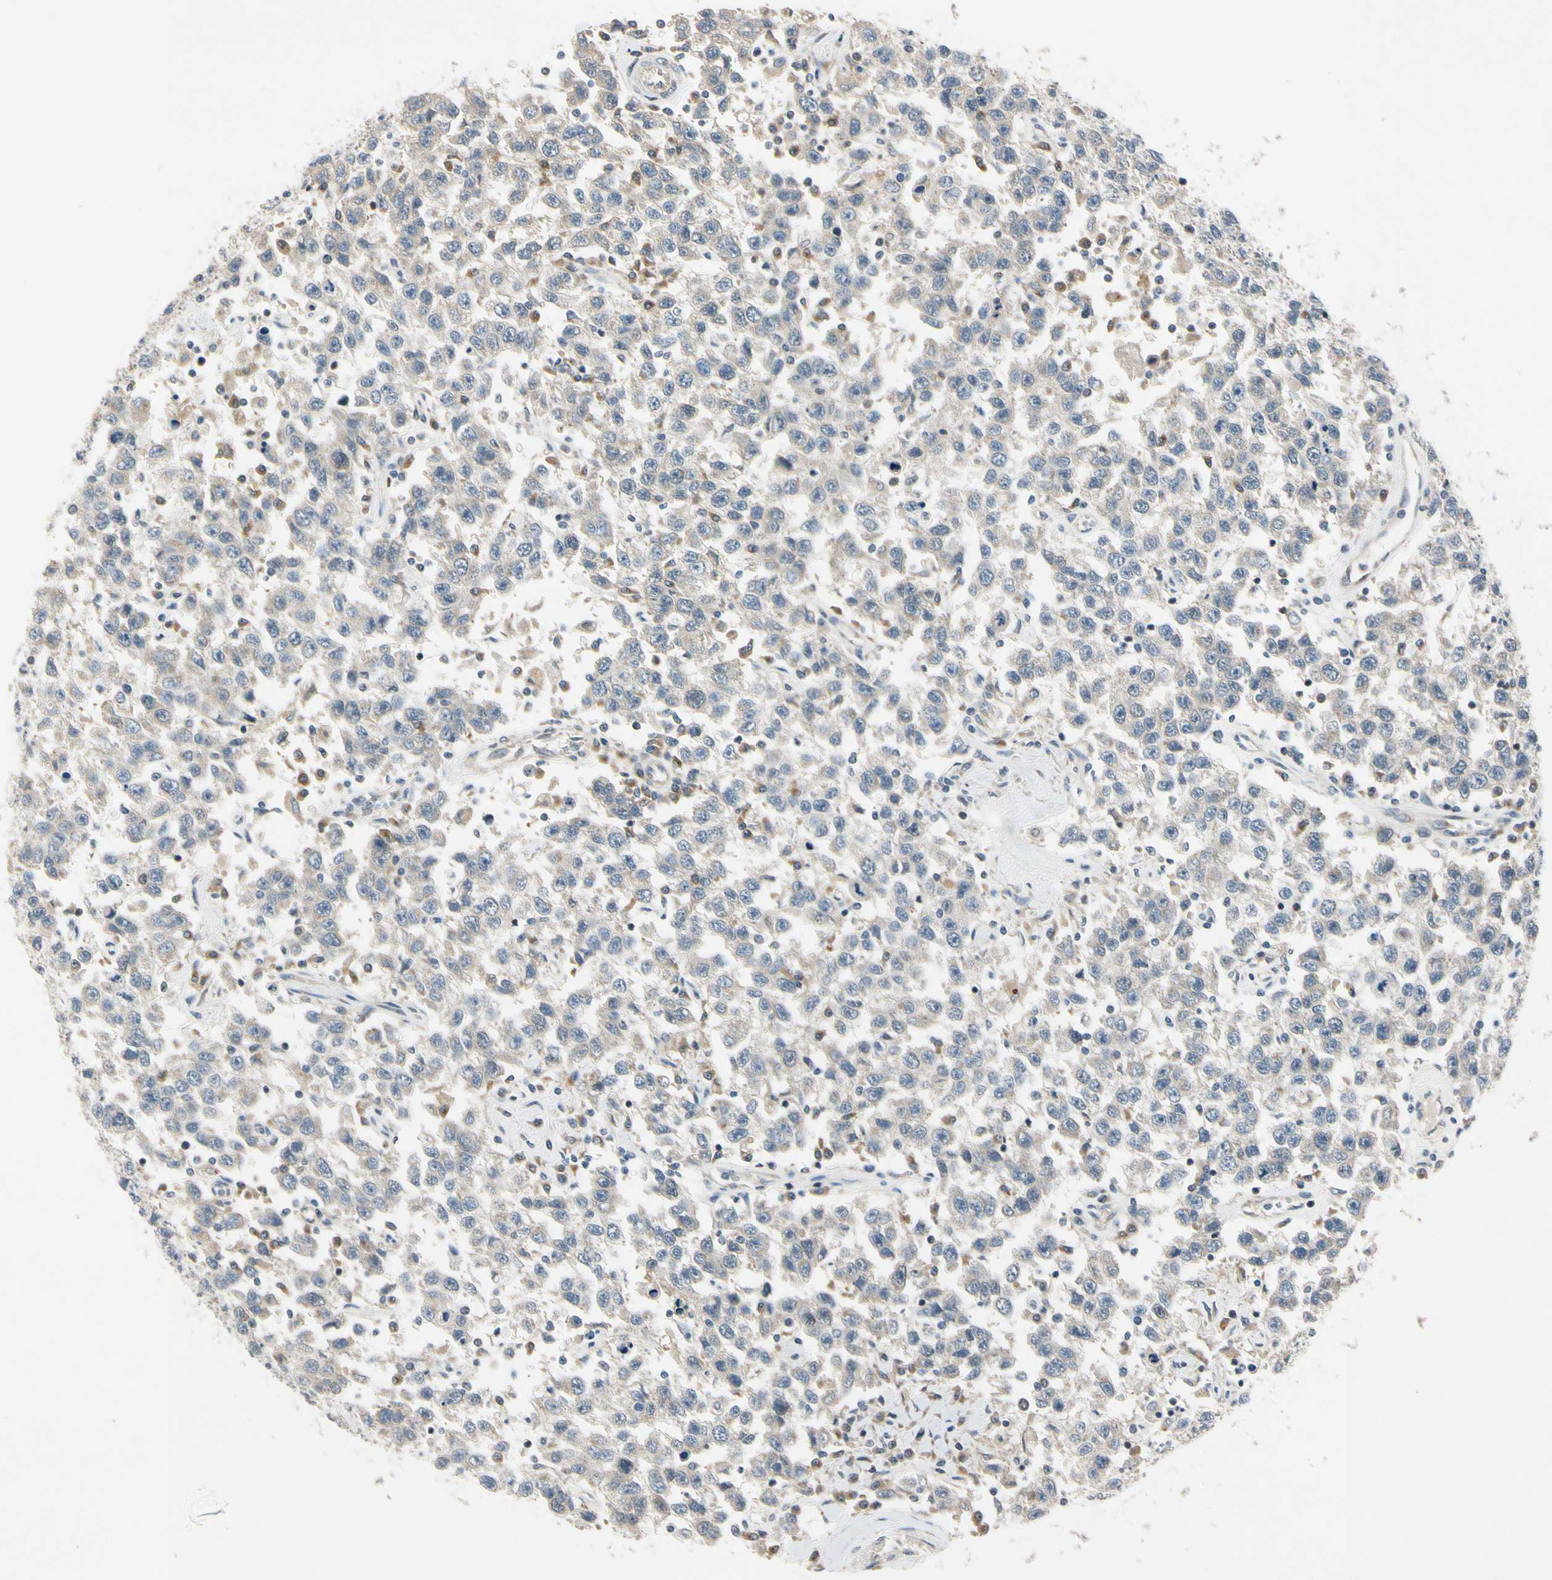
{"staining": {"intensity": "negative", "quantity": "none", "location": "none"}, "tissue": "testis cancer", "cell_type": "Tumor cells", "image_type": "cancer", "snomed": [{"axis": "morphology", "description": "Seminoma, NOS"}, {"axis": "topography", "description": "Testis"}], "caption": "This is an immunohistochemistry (IHC) photomicrograph of seminoma (testis). There is no positivity in tumor cells.", "gene": "RPS6KB2", "patient": {"sex": "male", "age": 41}}